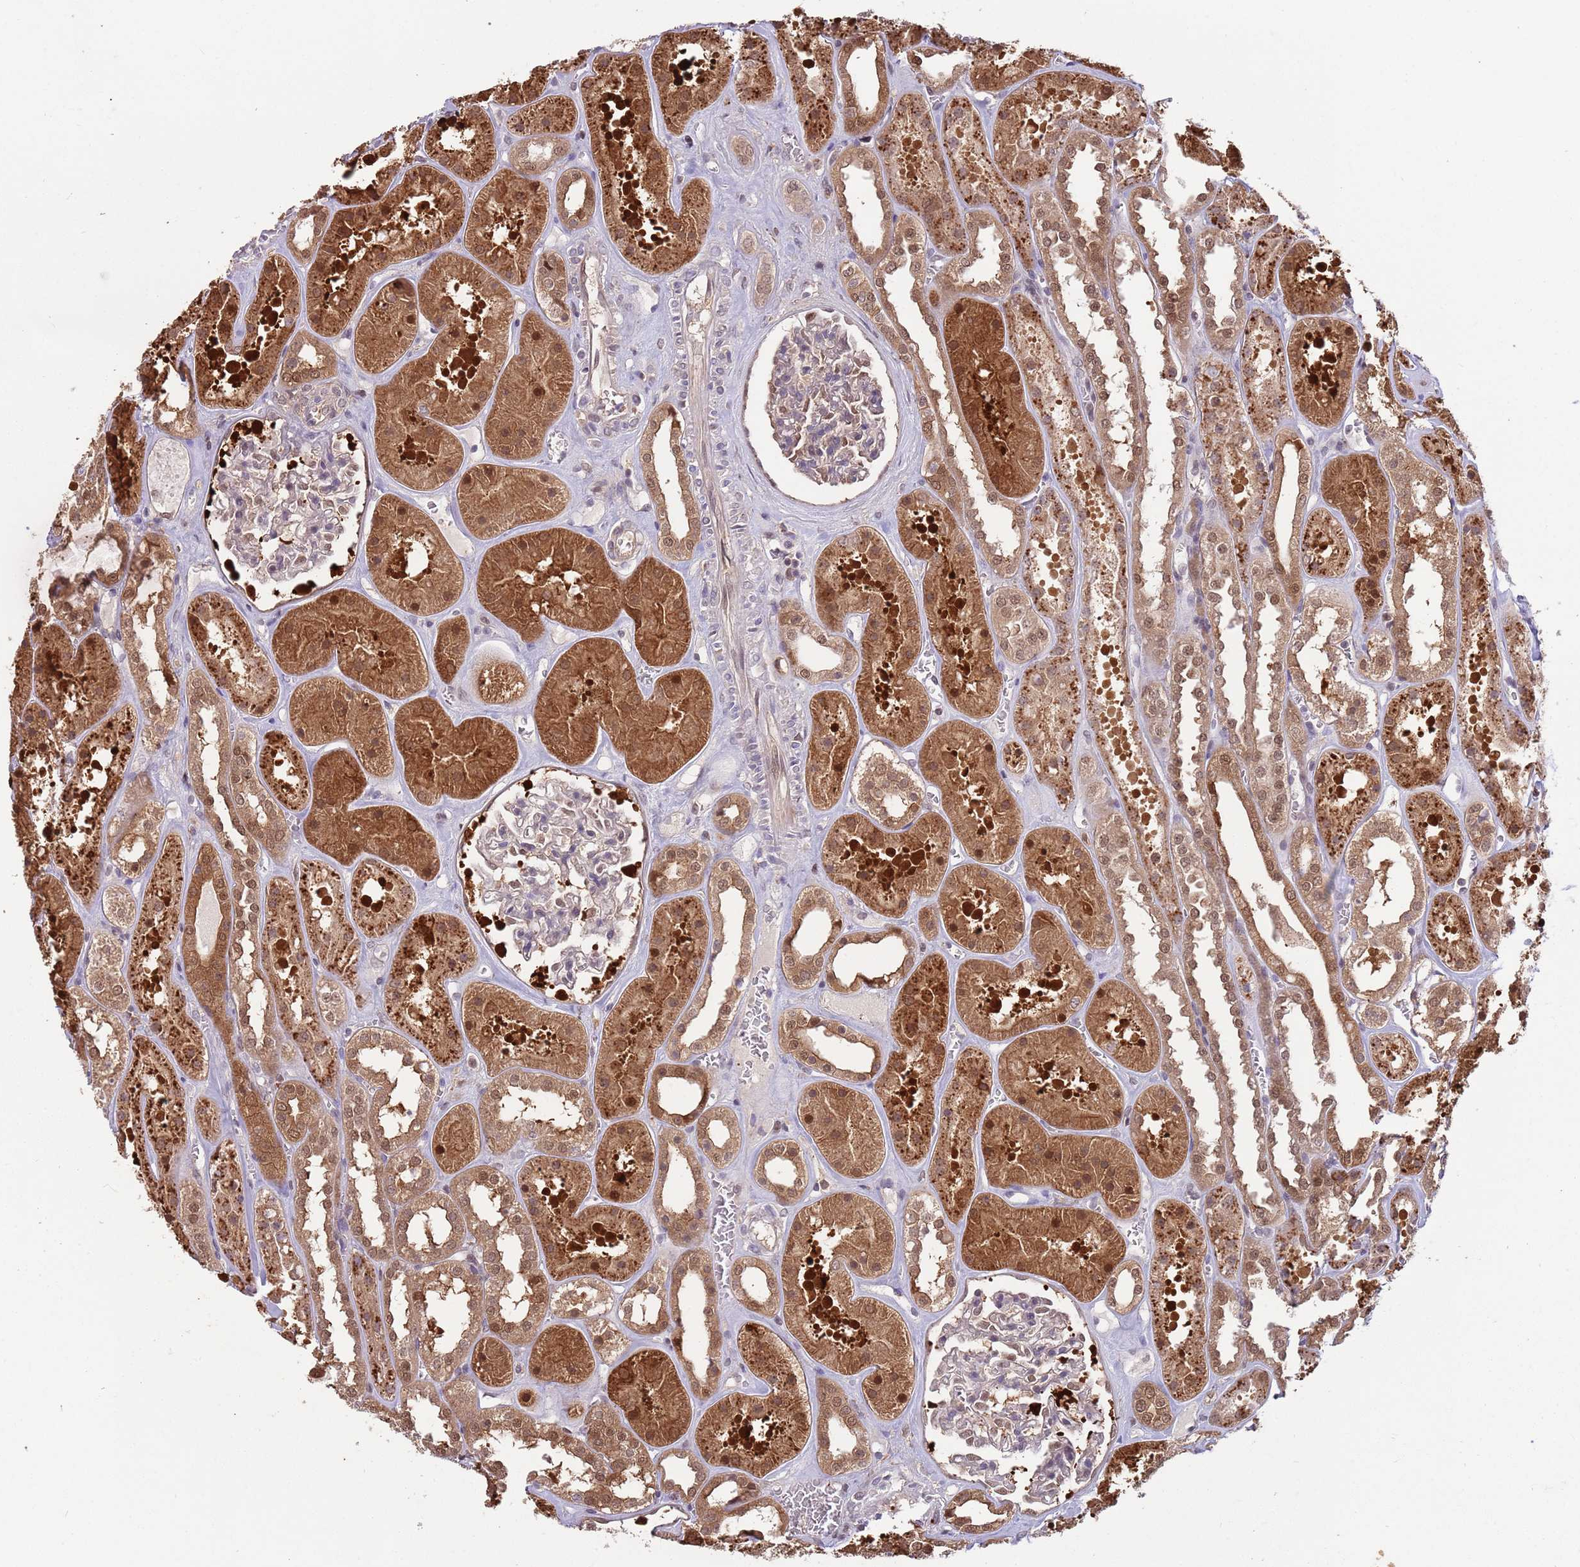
{"staining": {"intensity": "moderate", "quantity": "<25%", "location": "nuclear"}, "tissue": "kidney", "cell_type": "Cells in glomeruli", "image_type": "normal", "snomed": [{"axis": "morphology", "description": "Normal tissue, NOS"}, {"axis": "topography", "description": "Kidney"}], "caption": "Immunohistochemical staining of normal human kidney shows low levels of moderate nuclear positivity in approximately <25% of cells in glomeruli.", "gene": "SALL1", "patient": {"sex": "female", "age": 41}}